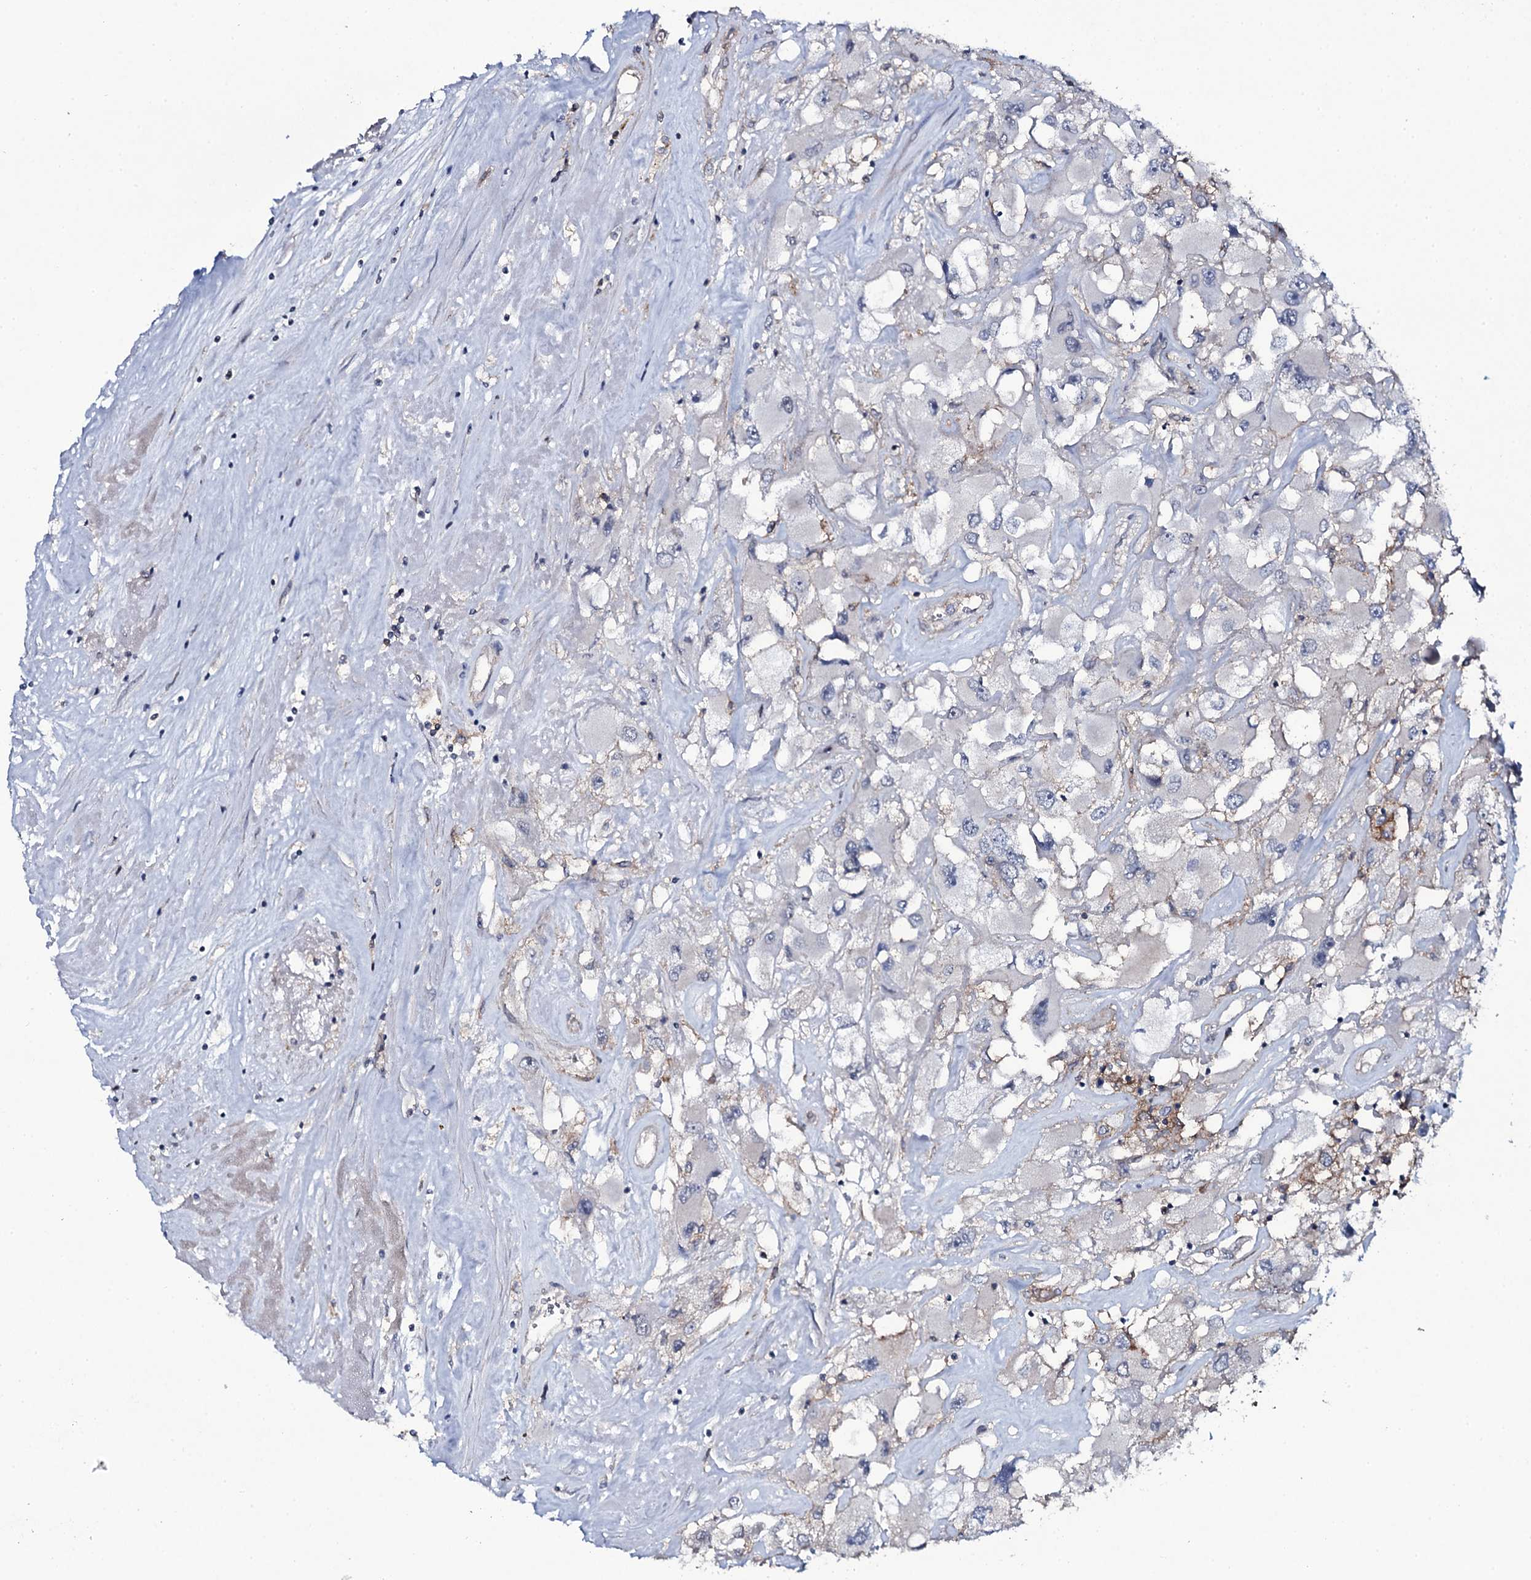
{"staining": {"intensity": "negative", "quantity": "none", "location": "none"}, "tissue": "renal cancer", "cell_type": "Tumor cells", "image_type": "cancer", "snomed": [{"axis": "morphology", "description": "Adenocarcinoma, NOS"}, {"axis": "topography", "description": "Kidney"}], "caption": "Tumor cells are negative for brown protein staining in renal cancer. Brightfield microscopy of IHC stained with DAB (brown) and hematoxylin (blue), captured at high magnification.", "gene": "SNAP23", "patient": {"sex": "female", "age": 52}}